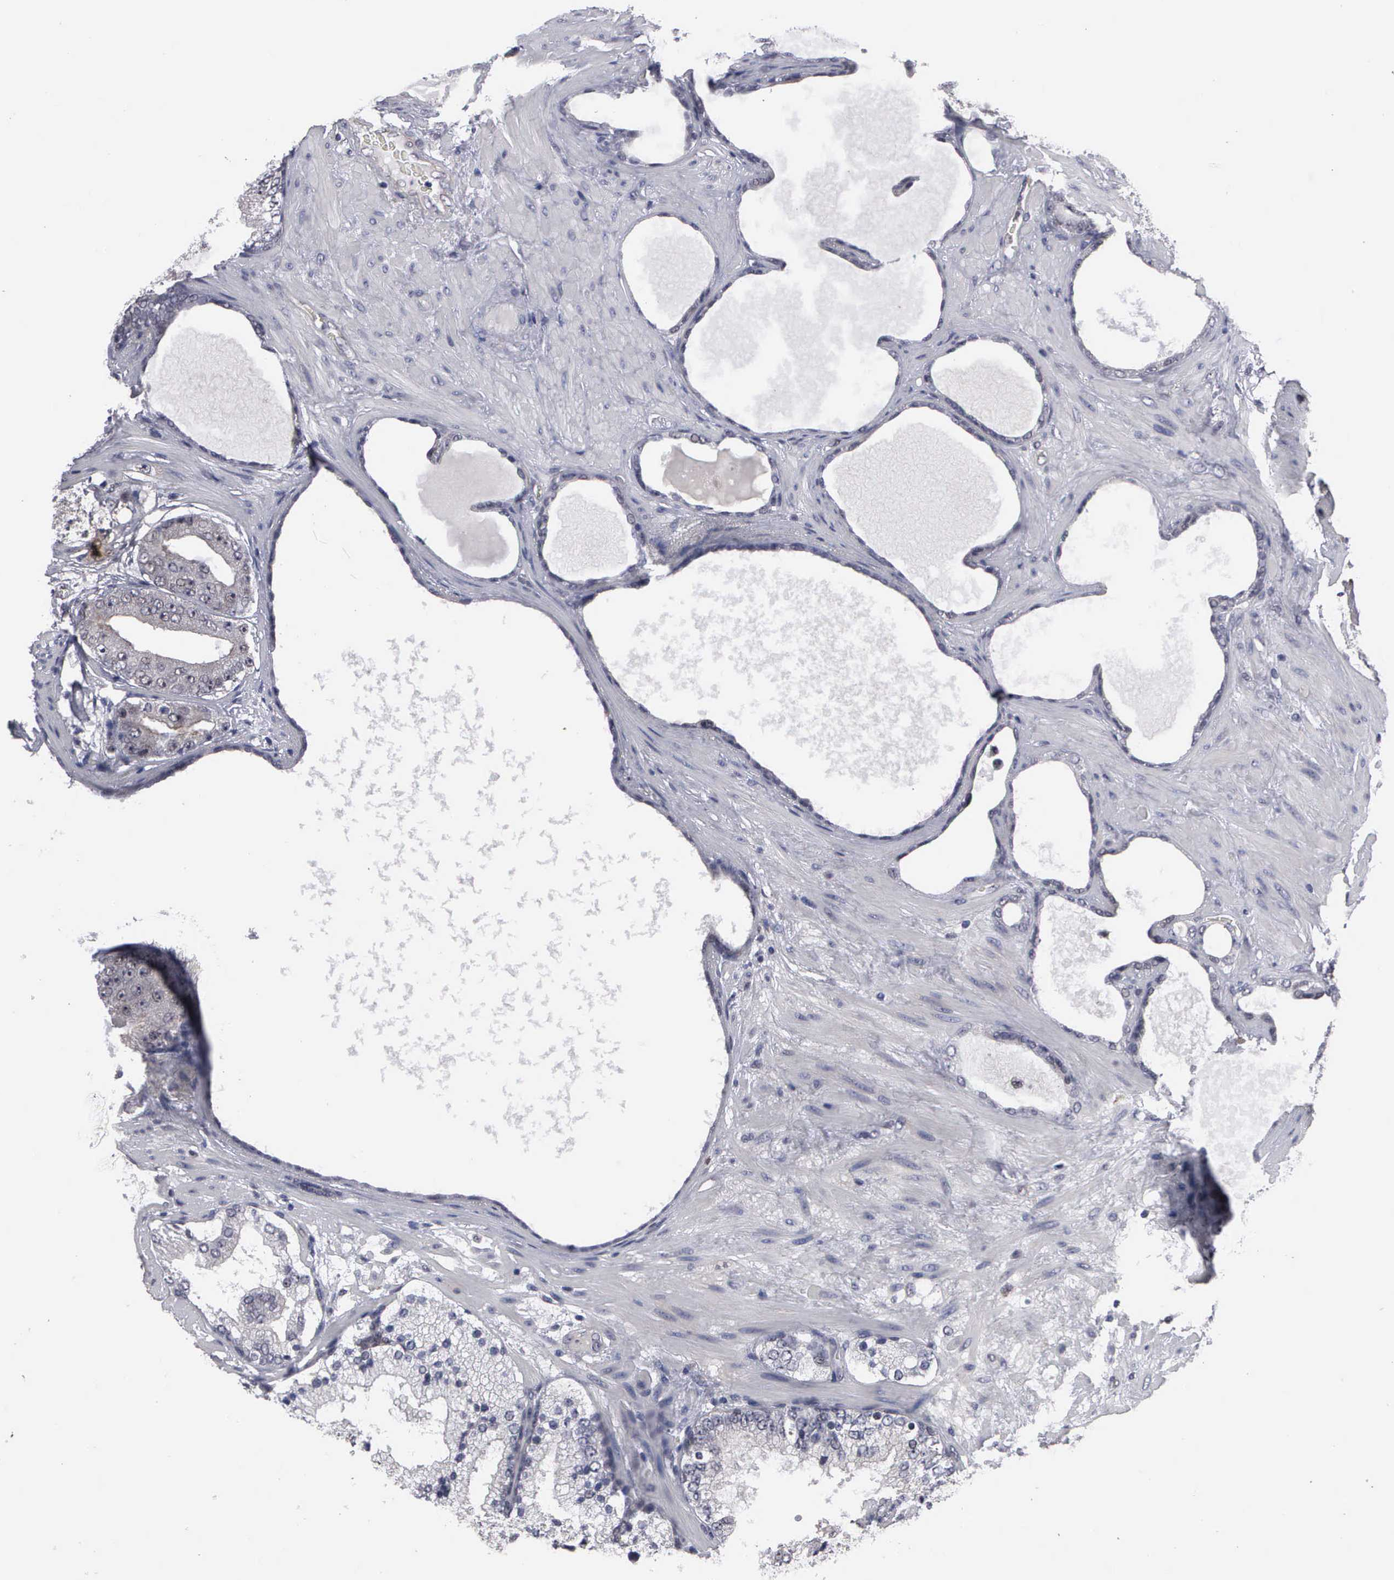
{"staining": {"intensity": "negative", "quantity": "none", "location": "none"}, "tissue": "prostate cancer", "cell_type": "Tumor cells", "image_type": "cancer", "snomed": [{"axis": "morphology", "description": "Adenocarcinoma, High grade"}, {"axis": "topography", "description": "Prostate"}], "caption": "This is an immunohistochemistry (IHC) photomicrograph of human prostate high-grade adenocarcinoma. There is no expression in tumor cells.", "gene": "ZBTB33", "patient": {"sex": "male", "age": 68}}